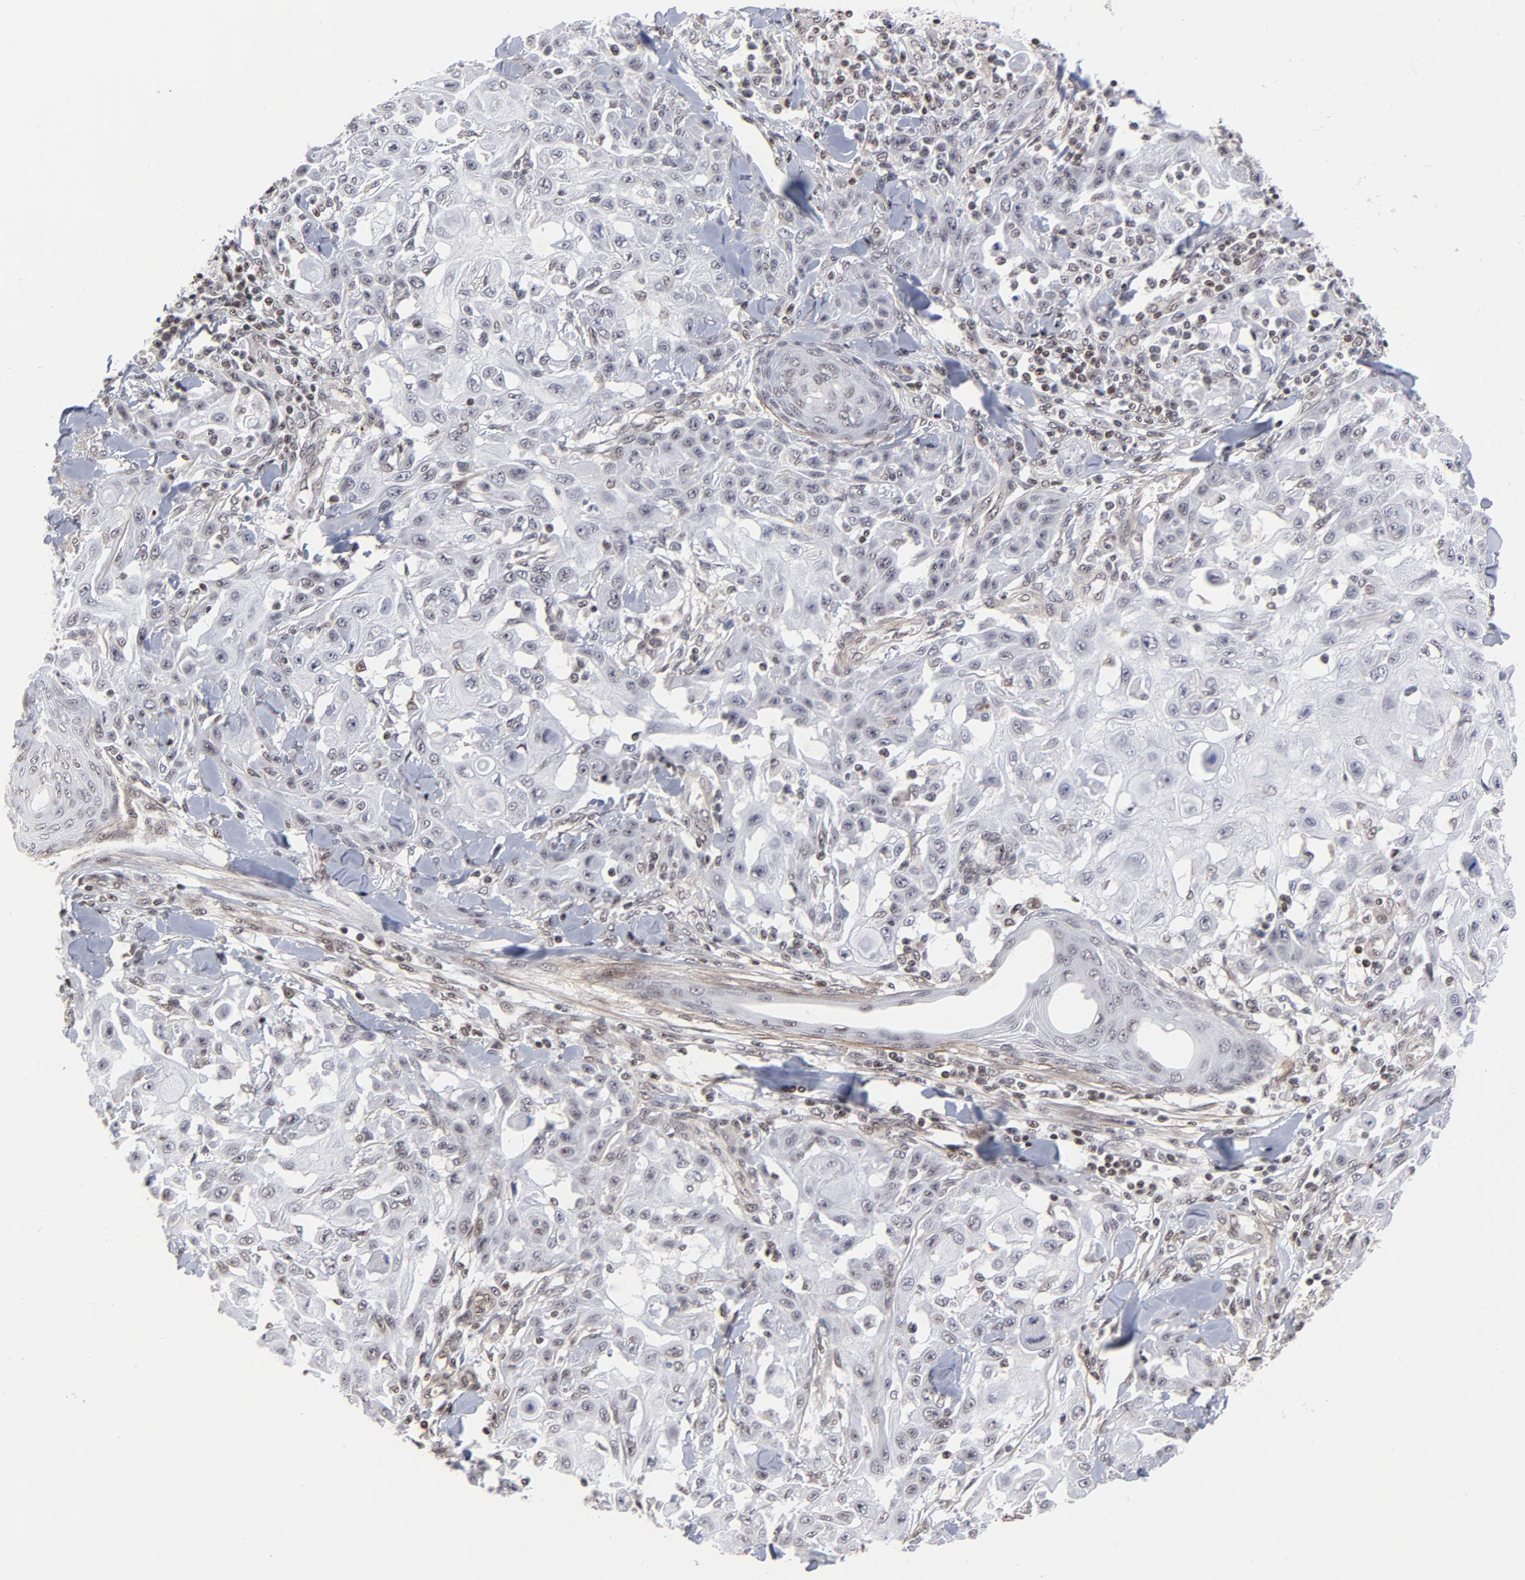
{"staining": {"intensity": "moderate", "quantity": "25%-75%", "location": "nuclear"}, "tissue": "skin cancer", "cell_type": "Tumor cells", "image_type": "cancer", "snomed": [{"axis": "morphology", "description": "Squamous cell carcinoma, NOS"}, {"axis": "topography", "description": "Skin"}], "caption": "Protein positivity by immunohistochemistry (IHC) displays moderate nuclear positivity in about 25%-75% of tumor cells in skin squamous cell carcinoma.", "gene": "CTCF", "patient": {"sex": "male", "age": 24}}